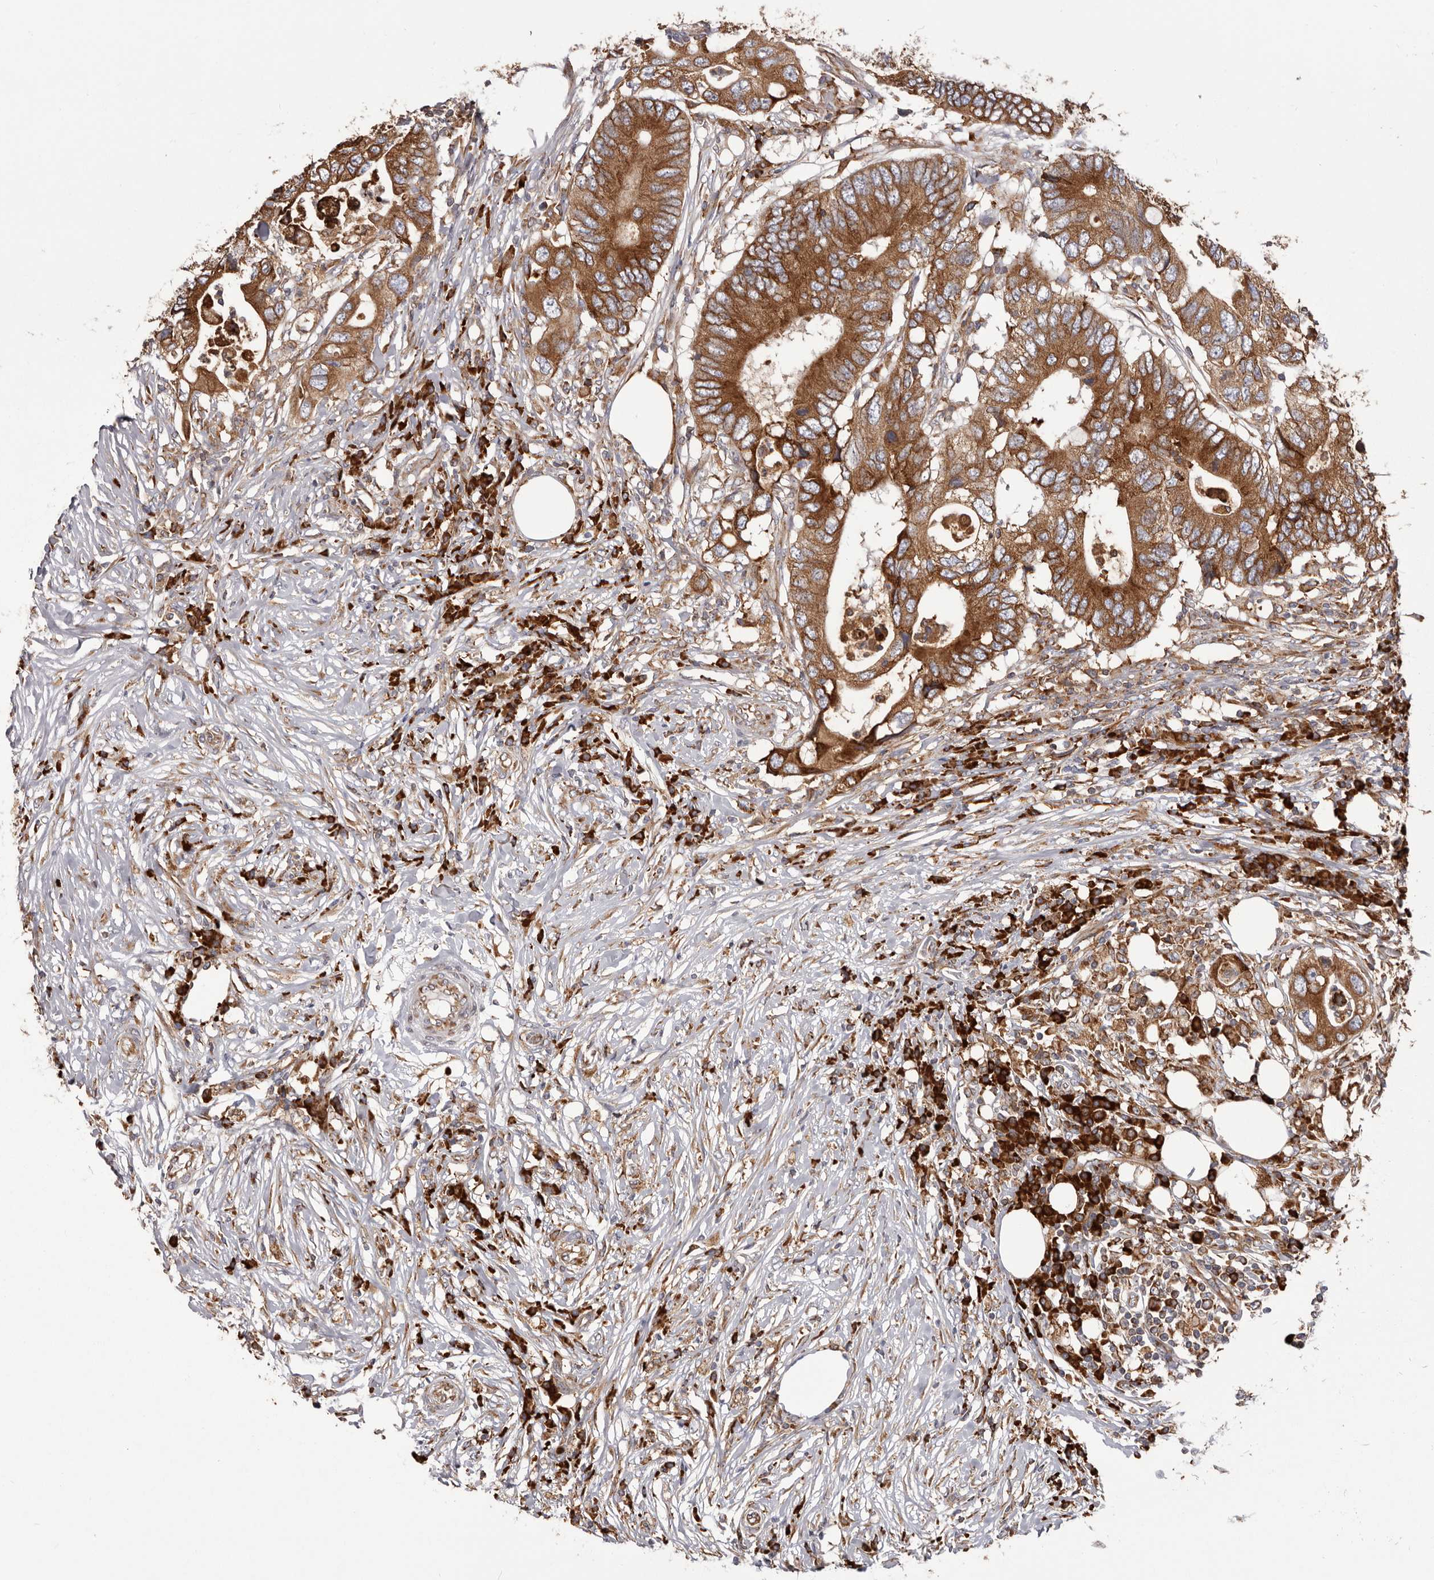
{"staining": {"intensity": "strong", "quantity": ">75%", "location": "cytoplasmic/membranous"}, "tissue": "colorectal cancer", "cell_type": "Tumor cells", "image_type": "cancer", "snomed": [{"axis": "morphology", "description": "Adenocarcinoma, NOS"}, {"axis": "topography", "description": "Colon"}], "caption": "Protein analysis of colorectal adenocarcinoma tissue exhibits strong cytoplasmic/membranous positivity in approximately >75% of tumor cells.", "gene": "QRSL1", "patient": {"sex": "male", "age": 71}}